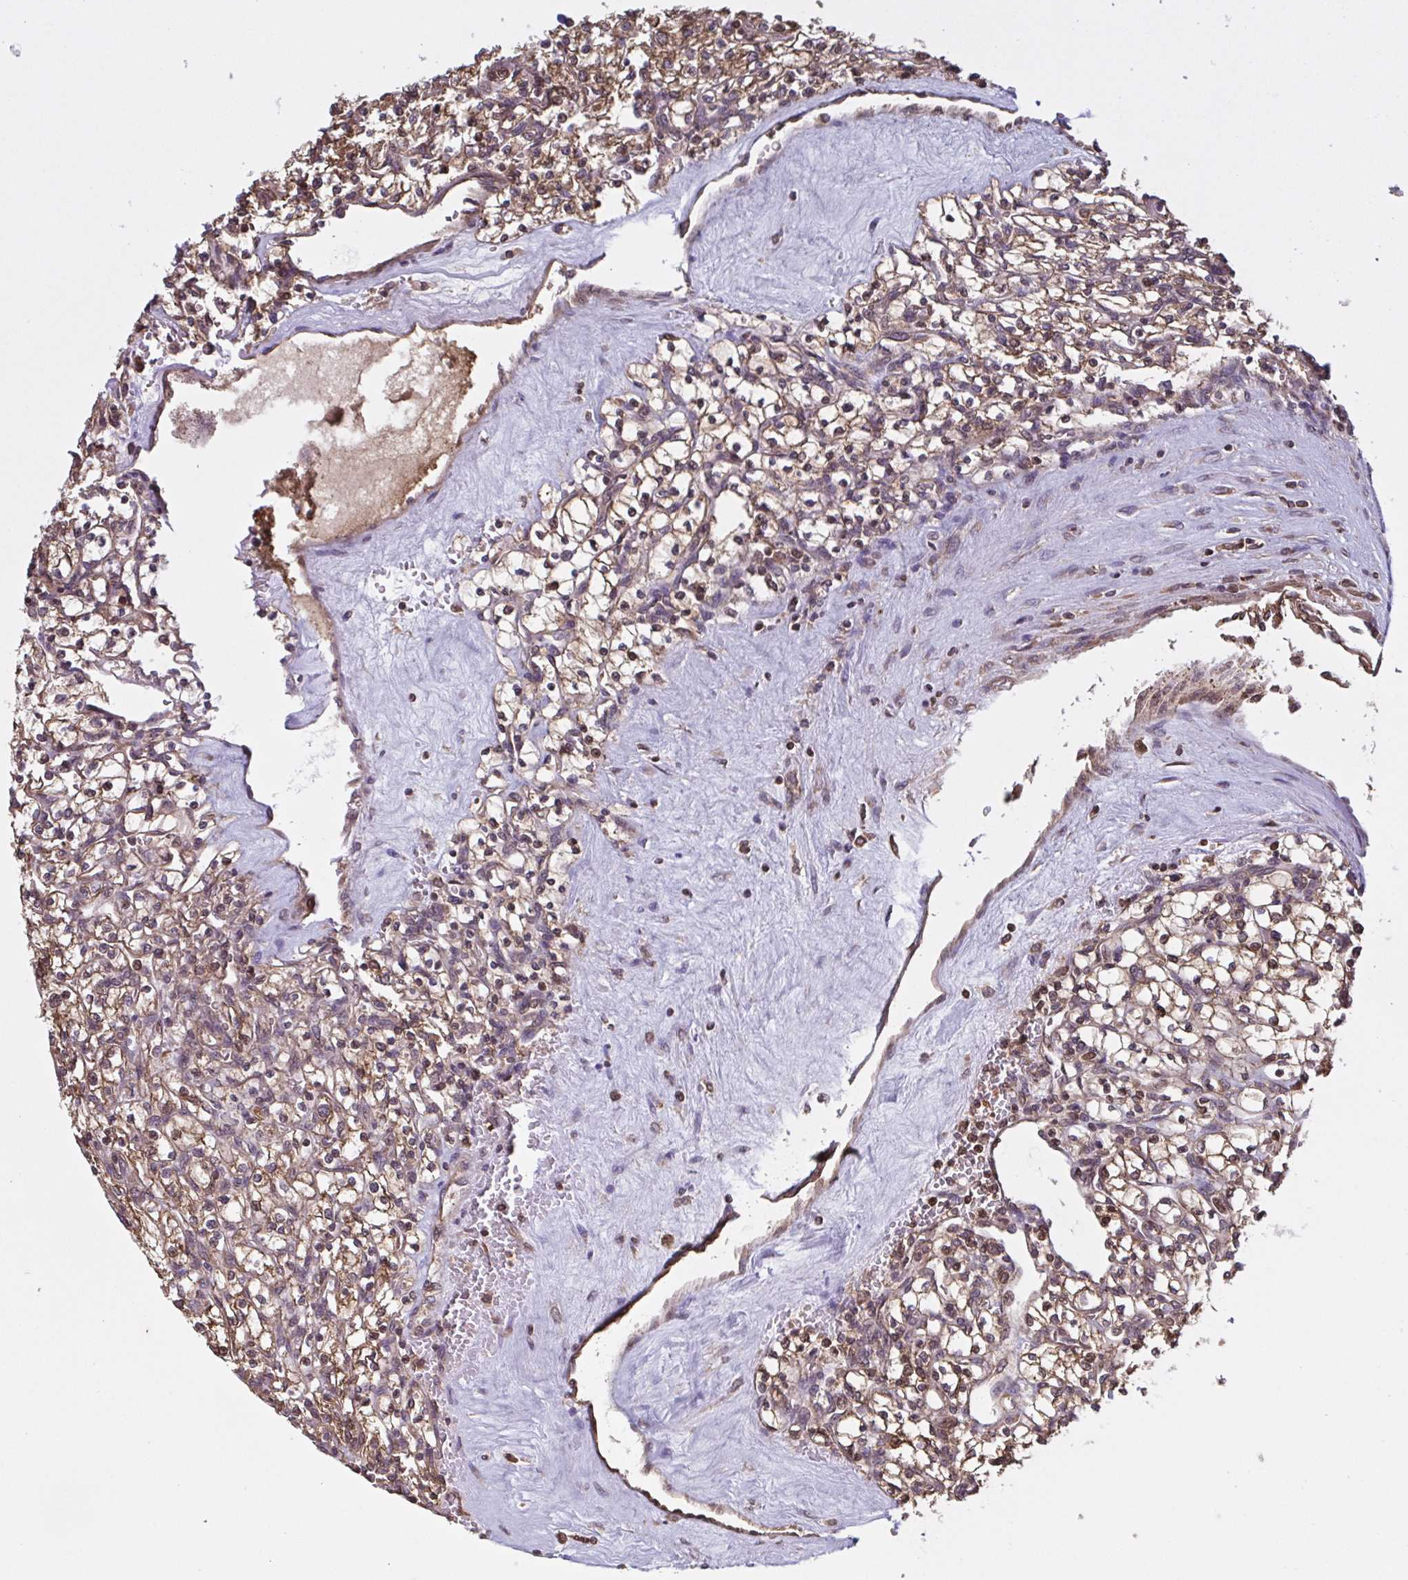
{"staining": {"intensity": "weak", "quantity": ">75%", "location": "cytoplasmic/membranous"}, "tissue": "renal cancer", "cell_type": "Tumor cells", "image_type": "cancer", "snomed": [{"axis": "morphology", "description": "Adenocarcinoma, NOS"}, {"axis": "topography", "description": "Kidney"}], "caption": "A low amount of weak cytoplasmic/membranous positivity is identified in about >75% of tumor cells in renal adenocarcinoma tissue.", "gene": "SEC63", "patient": {"sex": "female", "age": 64}}